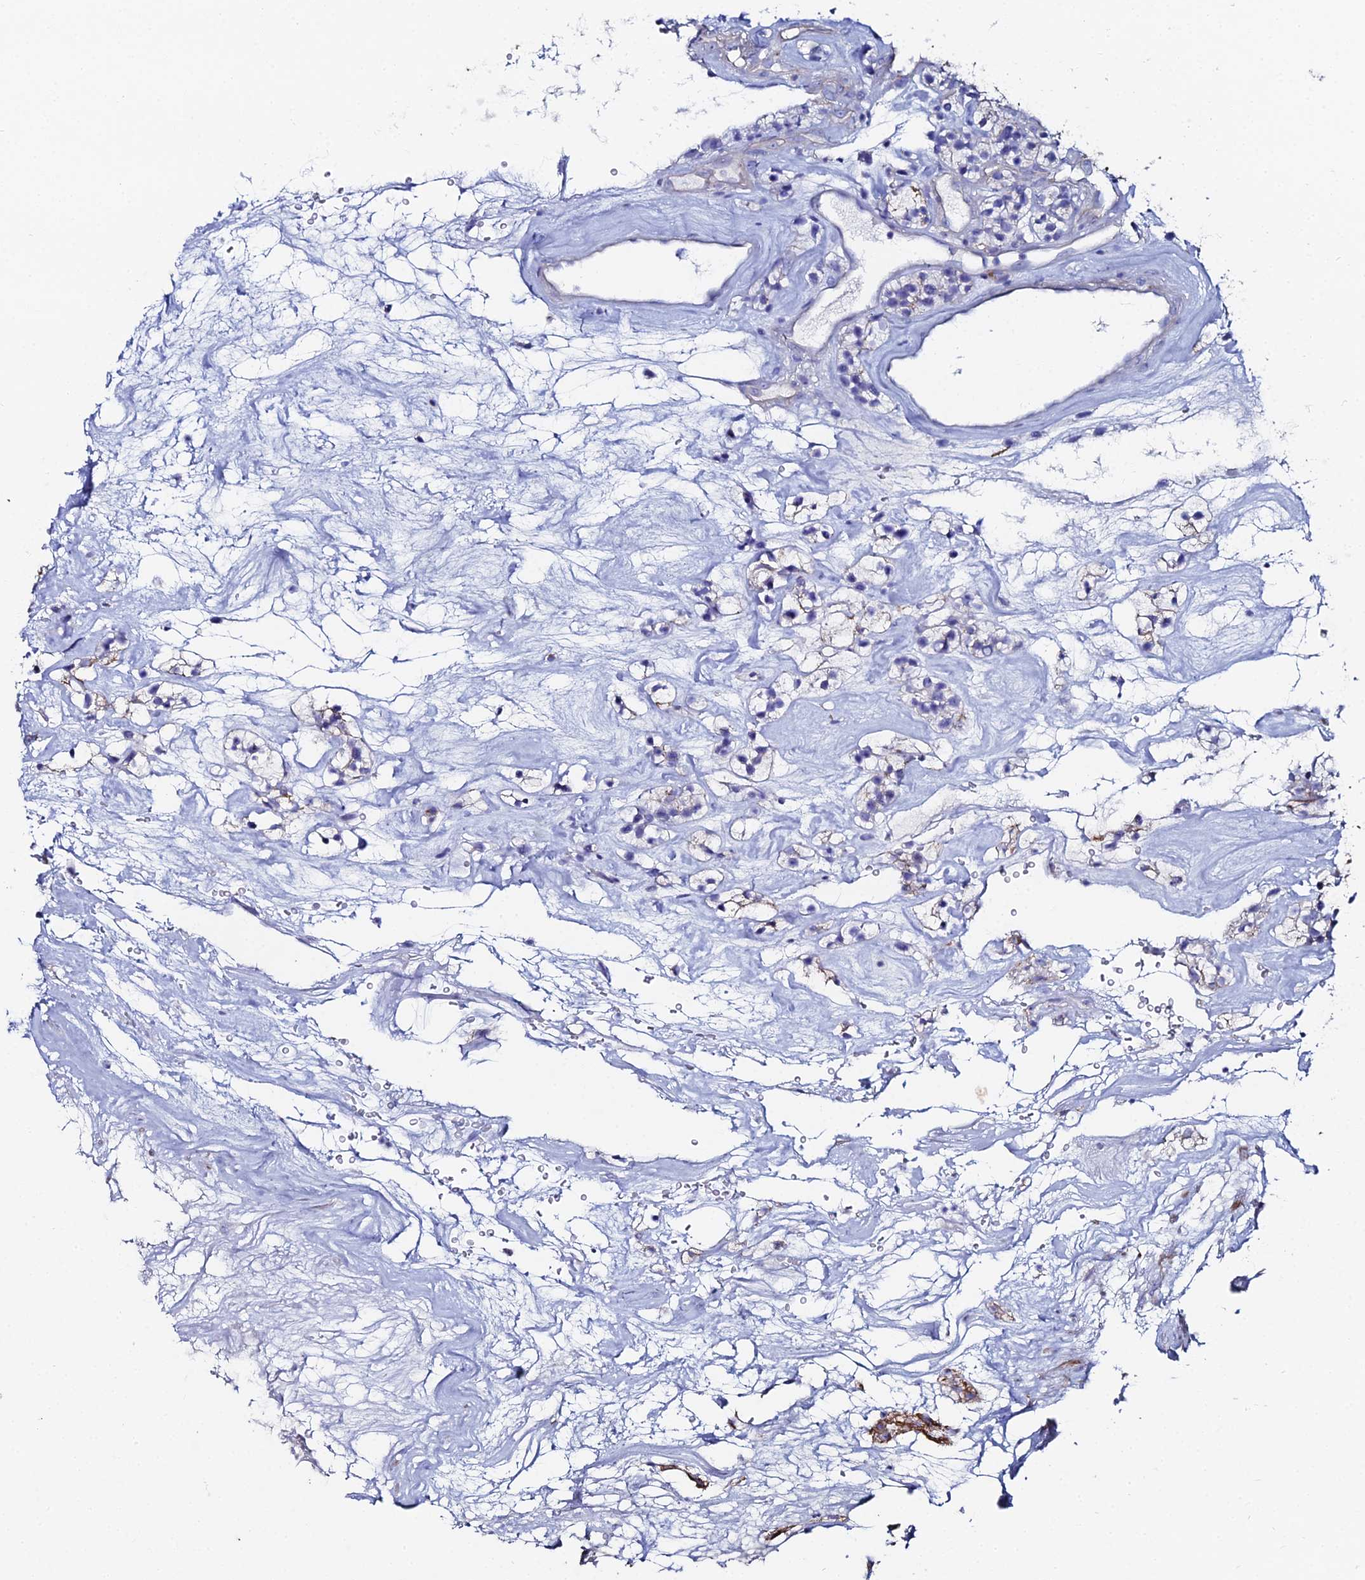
{"staining": {"intensity": "negative", "quantity": "none", "location": "none"}, "tissue": "renal cancer", "cell_type": "Tumor cells", "image_type": "cancer", "snomed": [{"axis": "morphology", "description": "Adenocarcinoma, NOS"}, {"axis": "topography", "description": "Kidney"}], "caption": "DAB immunohistochemical staining of human adenocarcinoma (renal) displays no significant expression in tumor cells.", "gene": "DHX34", "patient": {"sex": "female", "age": 57}}